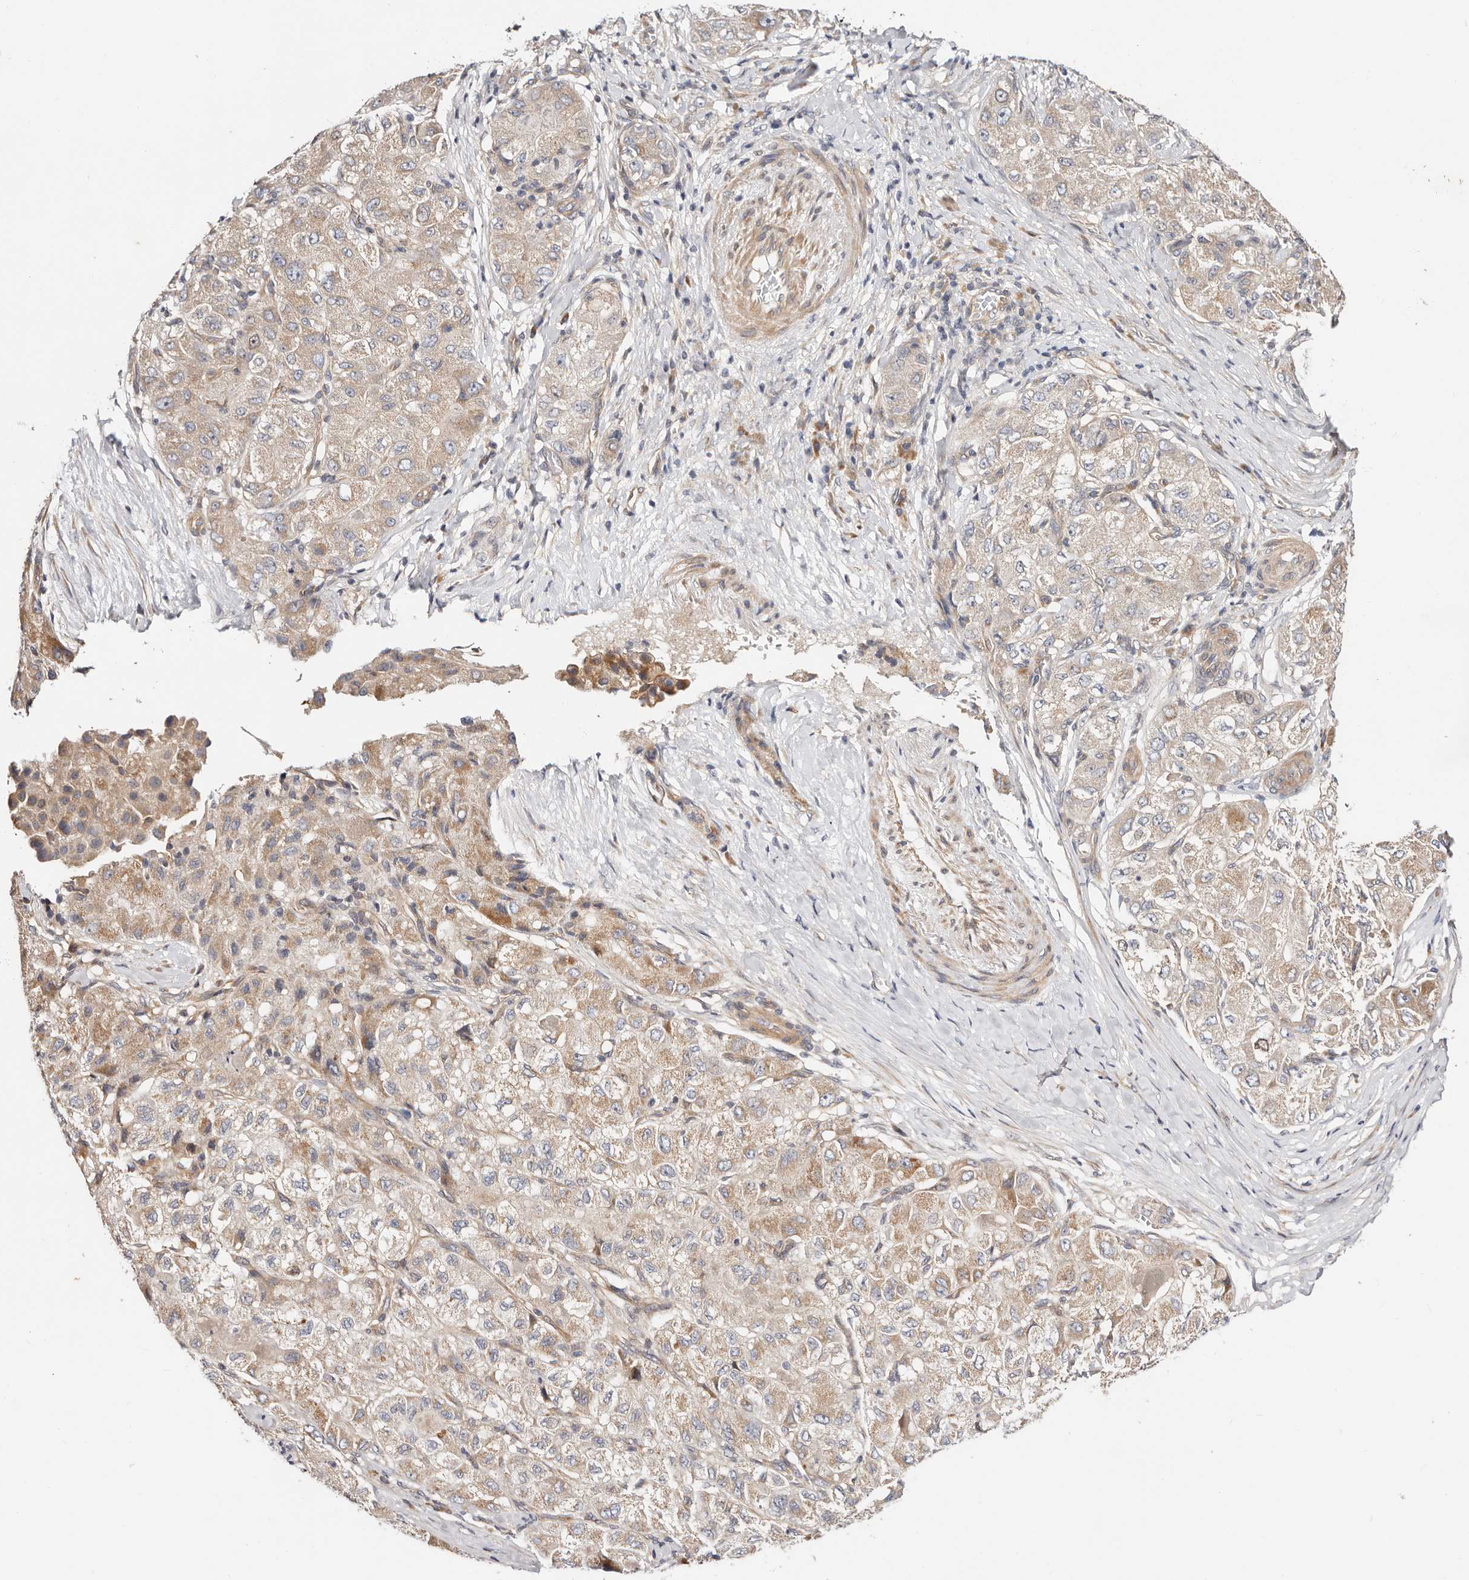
{"staining": {"intensity": "weak", "quantity": "<25%", "location": "cytoplasmic/membranous"}, "tissue": "liver cancer", "cell_type": "Tumor cells", "image_type": "cancer", "snomed": [{"axis": "morphology", "description": "Carcinoma, Hepatocellular, NOS"}, {"axis": "topography", "description": "Liver"}], "caption": "Protein analysis of liver cancer (hepatocellular carcinoma) shows no significant staining in tumor cells.", "gene": "MACF1", "patient": {"sex": "male", "age": 80}}